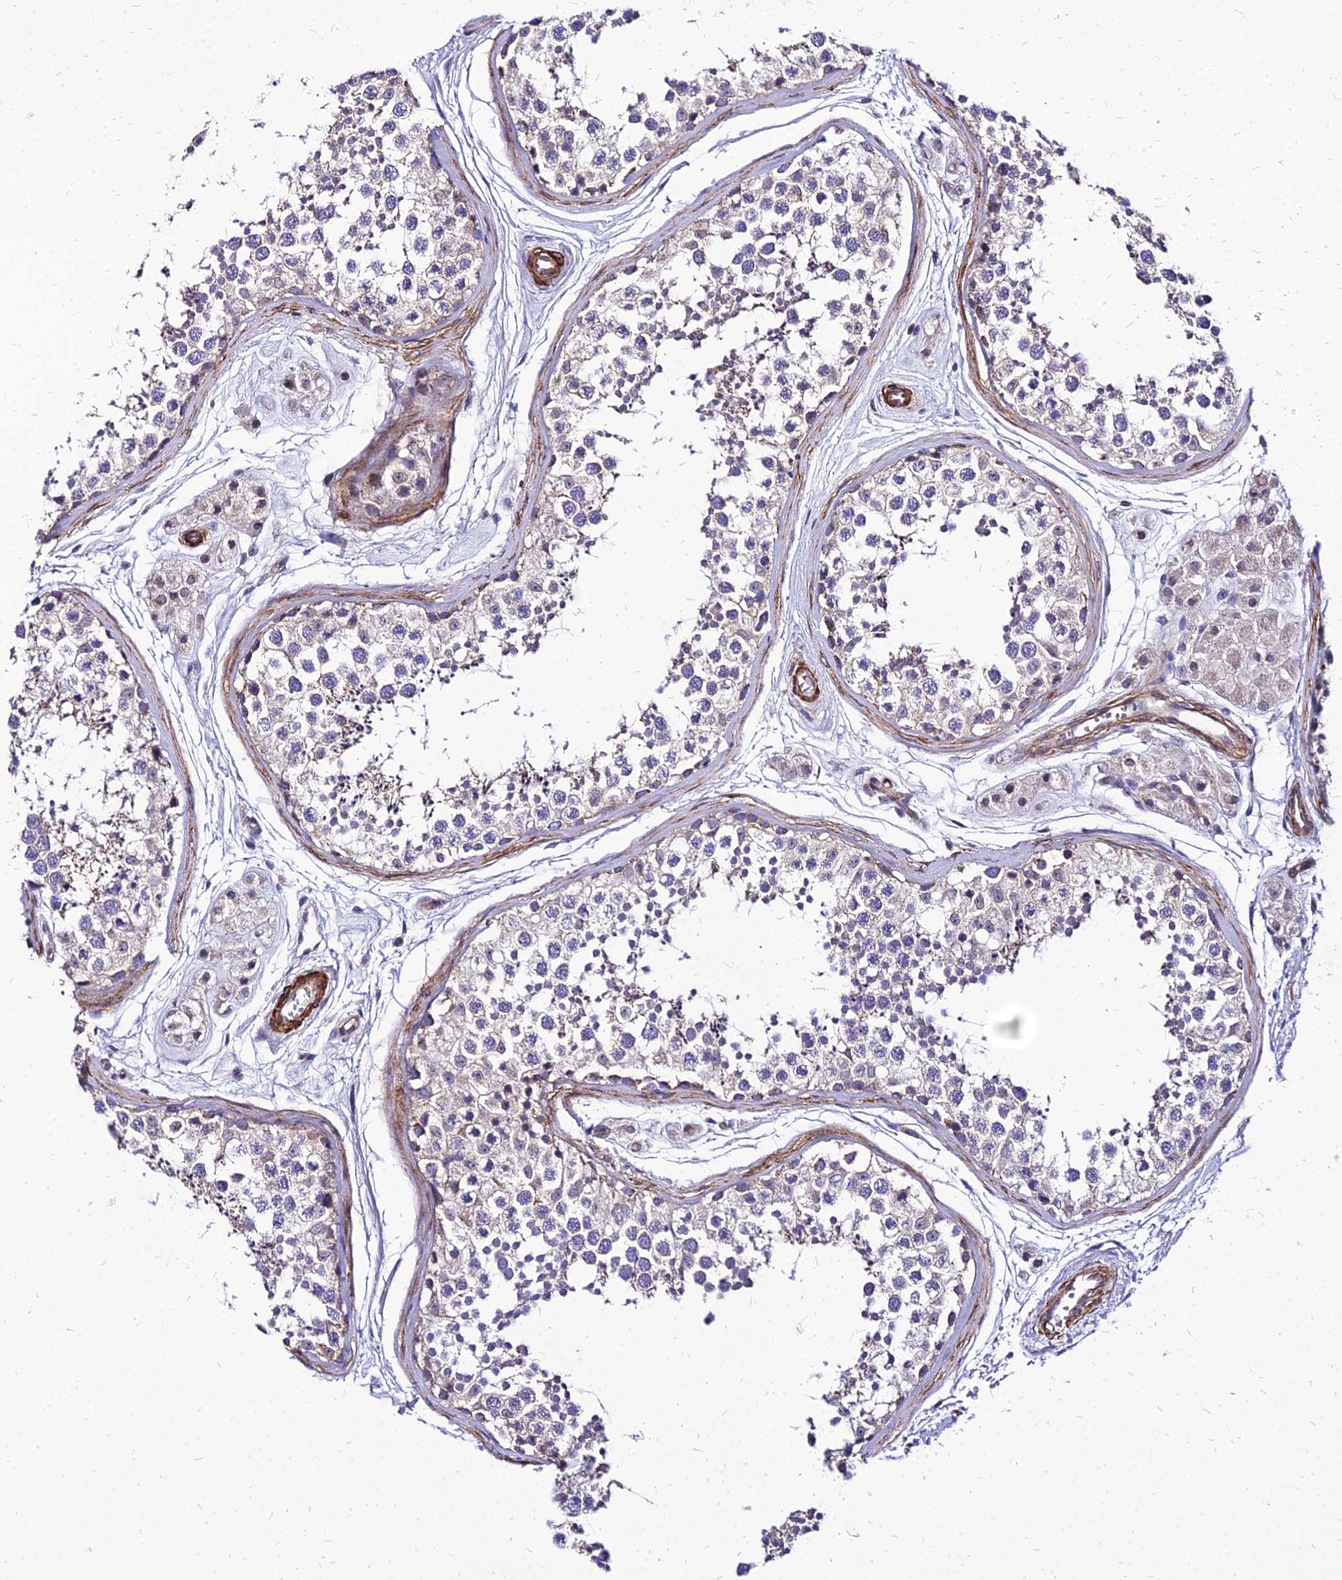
{"staining": {"intensity": "weak", "quantity": "<25%", "location": "cytoplasmic/membranous"}, "tissue": "testis", "cell_type": "Cells in seminiferous ducts", "image_type": "normal", "snomed": [{"axis": "morphology", "description": "Normal tissue, NOS"}, {"axis": "topography", "description": "Testis"}], "caption": "Immunohistochemistry photomicrograph of unremarkable human testis stained for a protein (brown), which reveals no staining in cells in seminiferous ducts. The staining was performed using DAB (3,3'-diaminobenzidine) to visualize the protein expression in brown, while the nuclei were stained in blue with hematoxylin (Magnification: 20x).", "gene": "YEATS2", "patient": {"sex": "male", "age": 56}}